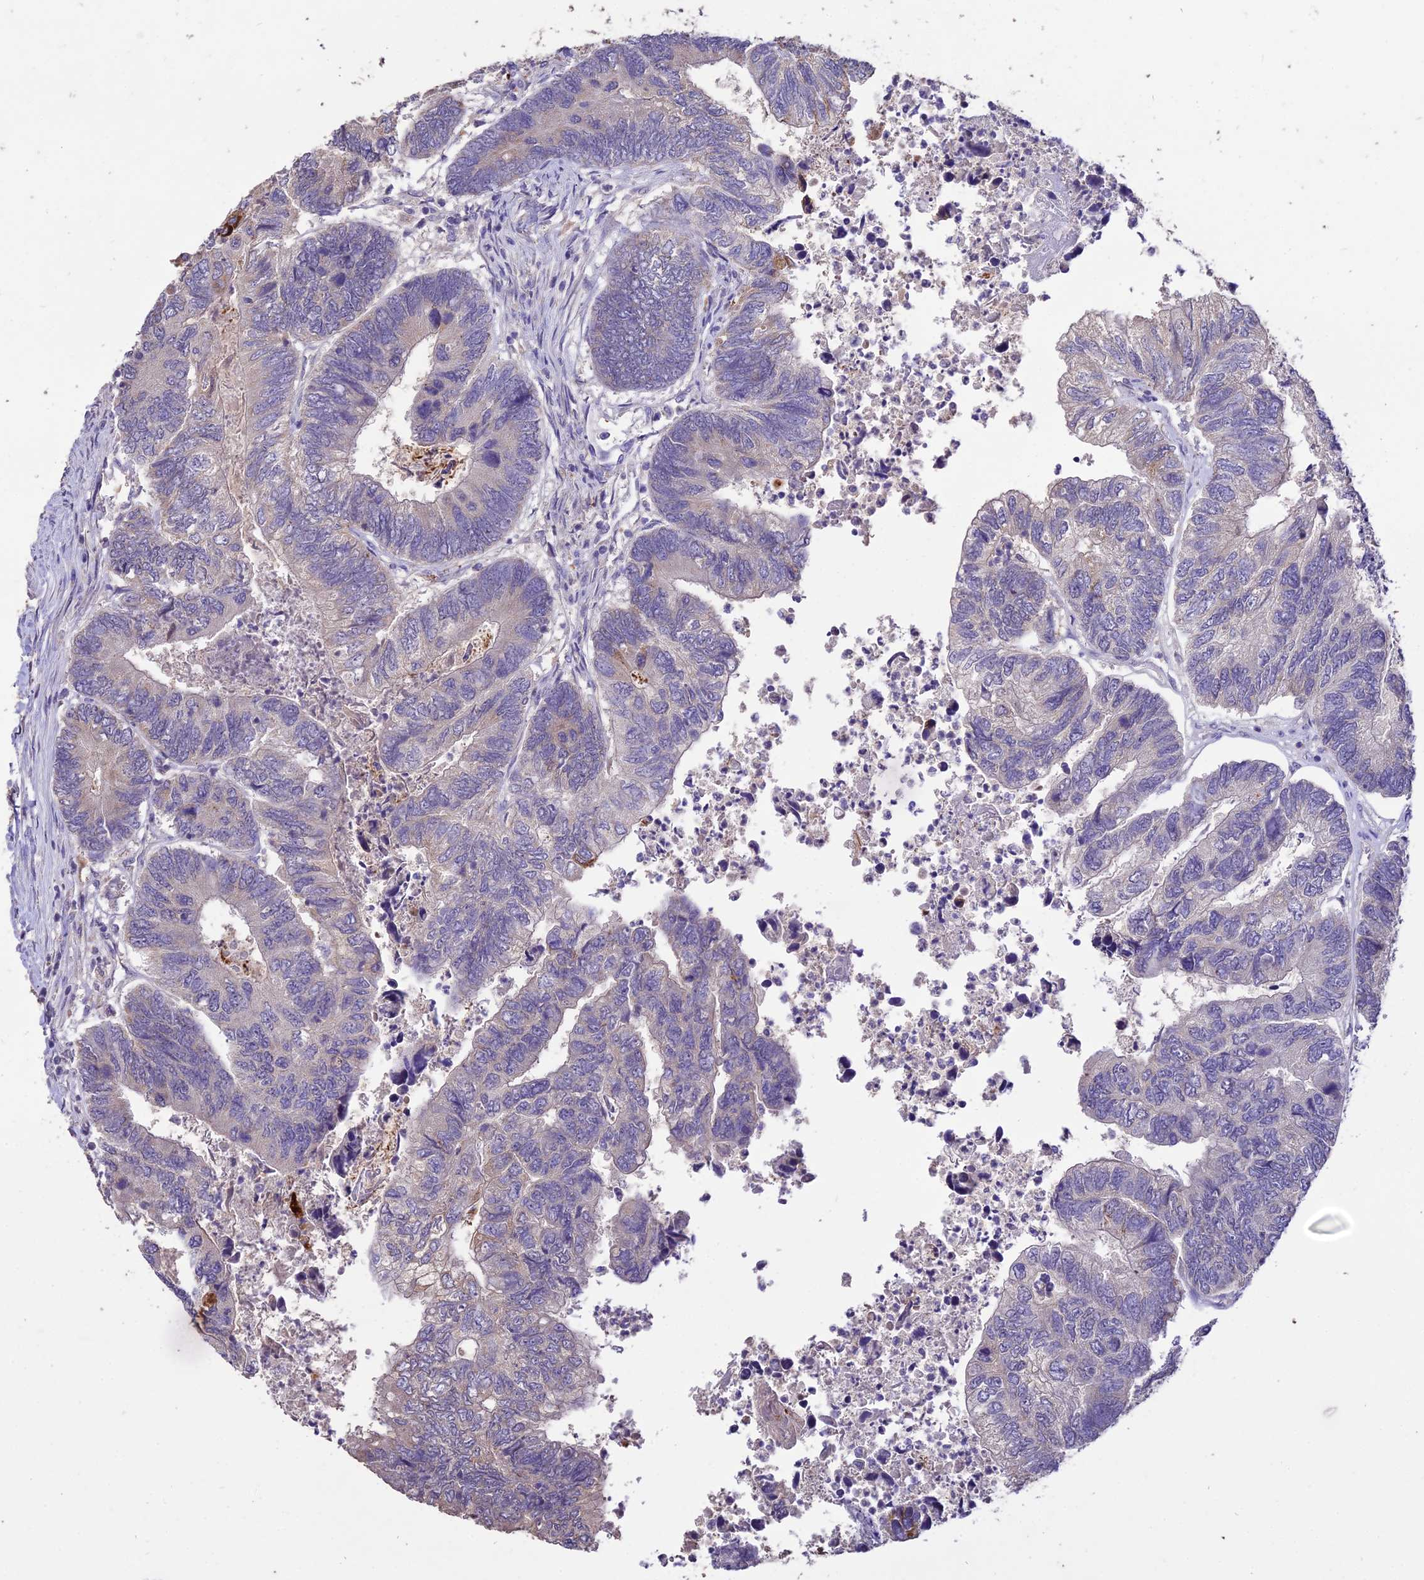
{"staining": {"intensity": "moderate", "quantity": "<25%", "location": "cytoplasmic/membranous"}, "tissue": "colorectal cancer", "cell_type": "Tumor cells", "image_type": "cancer", "snomed": [{"axis": "morphology", "description": "Adenocarcinoma, NOS"}, {"axis": "topography", "description": "Colon"}], "caption": "Immunohistochemistry (DAB (3,3'-diaminobenzidine)) staining of colorectal adenocarcinoma exhibits moderate cytoplasmic/membranous protein positivity in about <25% of tumor cells. (DAB = brown stain, brightfield microscopy at high magnification).", "gene": "SDHD", "patient": {"sex": "female", "age": 67}}